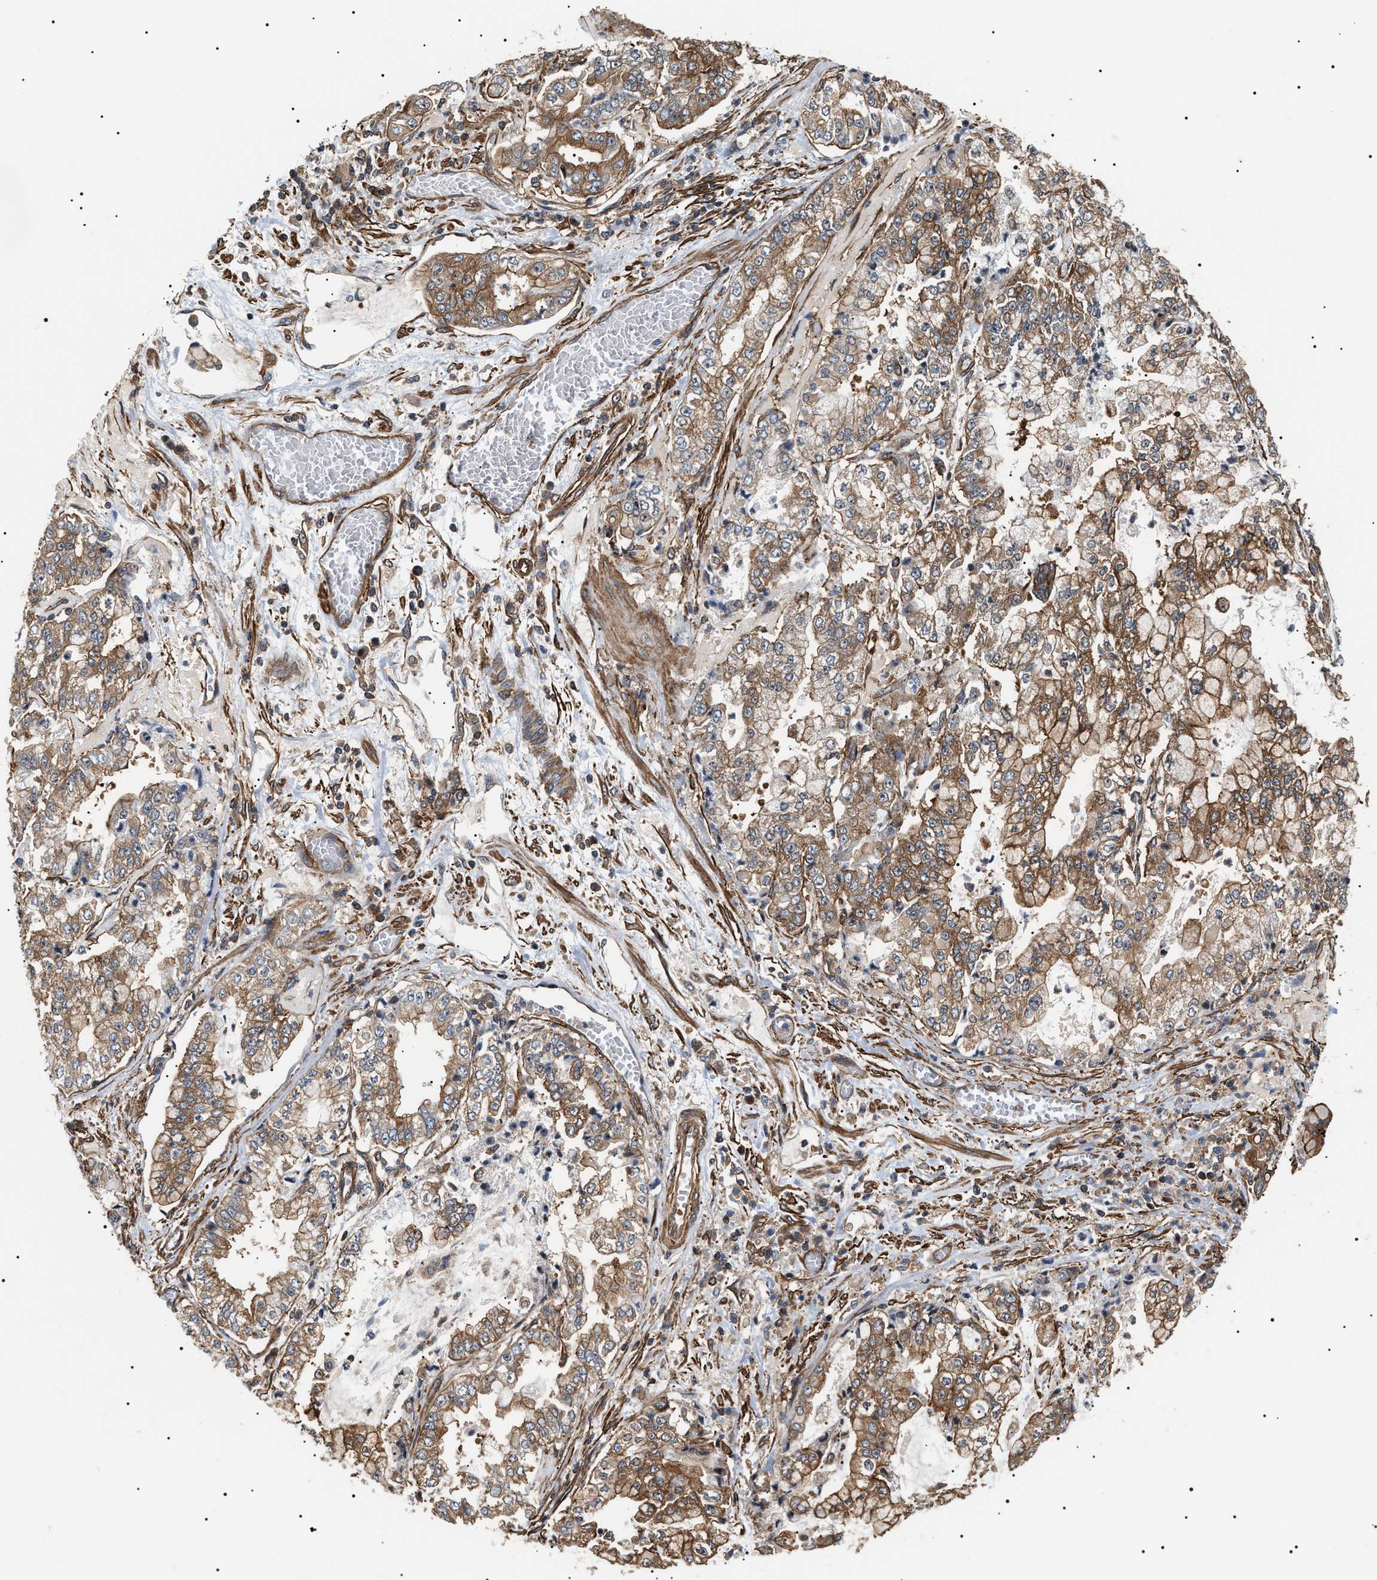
{"staining": {"intensity": "moderate", "quantity": ">75%", "location": "cytoplasmic/membranous"}, "tissue": "stomach cancer", "cell_type": "Tumor cells", "image_type": "cancer", "snomed": [{"axis": "morphology", "description": "Adenocarcinoma, NOS"}, {"axis": "topography", "description": "Stomach"}], "caption": "Stomach cancer (adenocarcinoma) tissue displays moderate cytoplasmic/membranous positivity in approximately >75% of tumor cells, visualized by immunohistochemistry.", "gene": "SH3GLB2", "patient": {"sex": "male", "age": 76}}